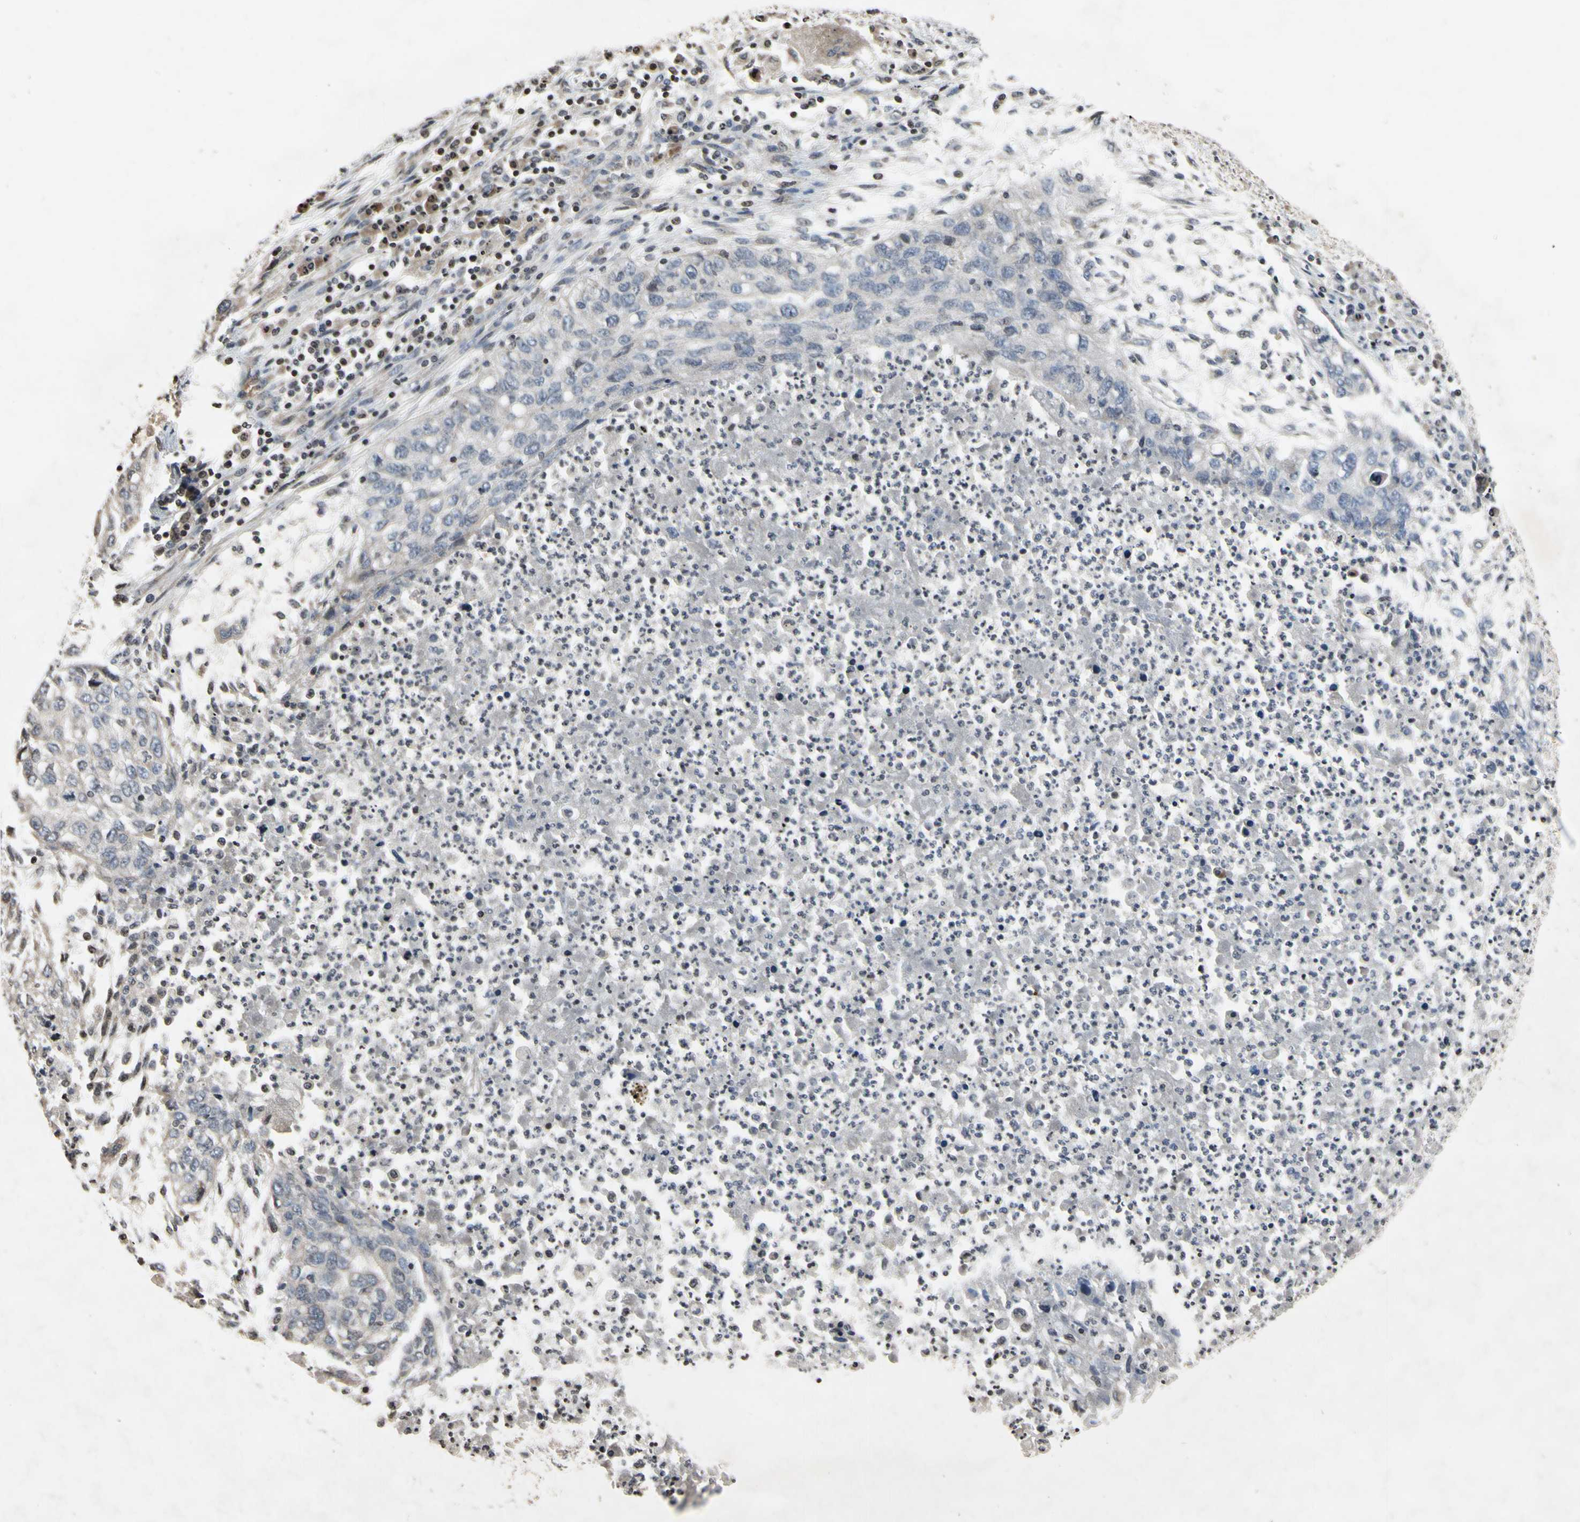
{"staining": {"intensity": "negative", "quantity": "none", "location": "none"}, "tissue": "lung cancer", "cell_type": "Tumor cells", "image_type": "cancer", "snomed": [{"axis": "morphology", "description": "Squamous cell carcinoma, NOS"}, {"axis": "topography", "description": "Lung"}], "caption": "DAB (3,3'-diaminobenzidine) immunohistochemical staining of human squamous cell carcinoma (lung) exhibits no significant positivity in tumor cells.", "gene": "ARG1", "patient": {"sex": "female", "age": 63}}